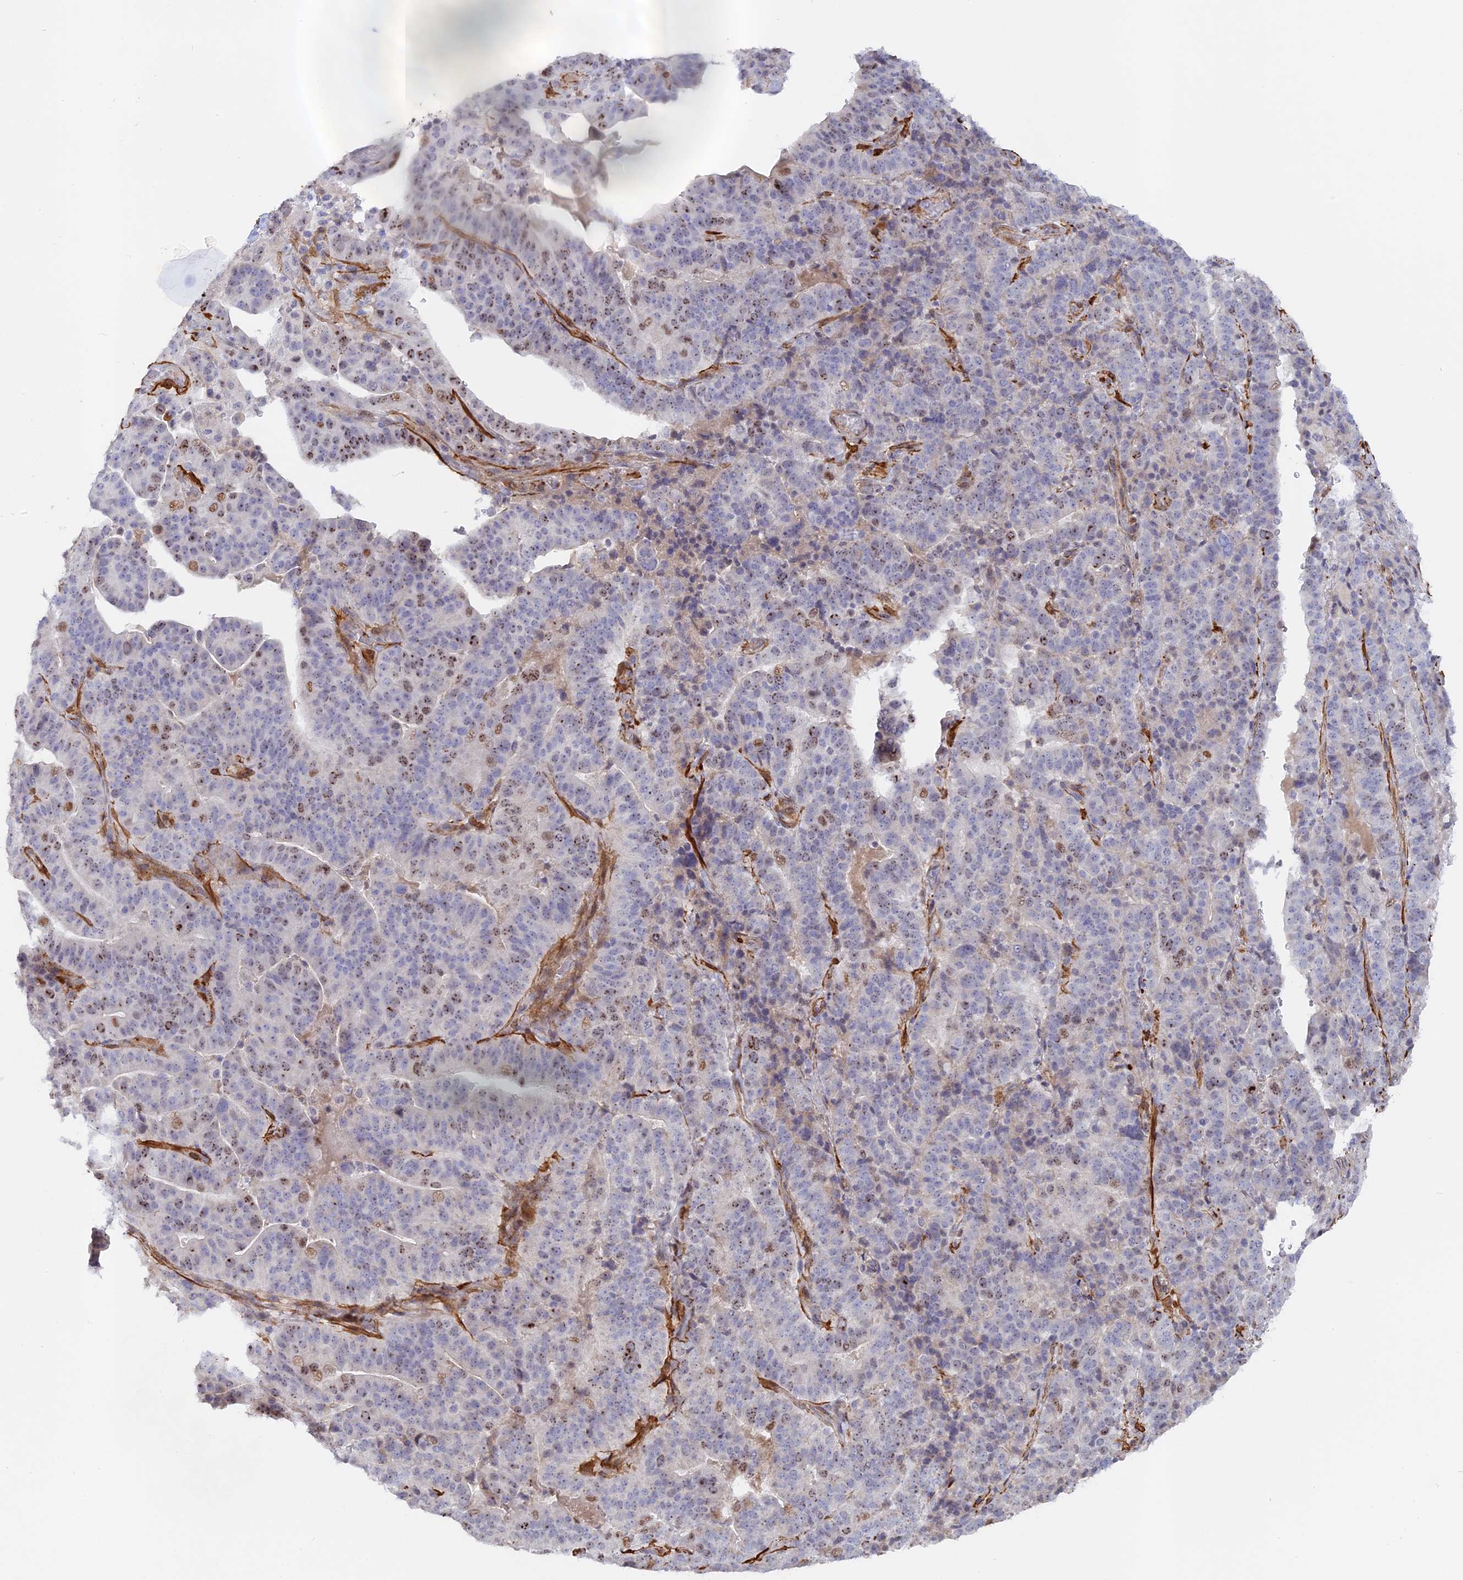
{"staining": {"intensity": "moderate", "quantity": "<25%", "location": "nuclear"}, "tissue": "stomach cancer", "cell_type": "Tumor cells", "image_type": "cancer", "snomed": [{"axis": "morphology", "description": "Adenocarcinoma, NOS"}, {"axis": "topography", "description": "Stomach"}], "caption": "This histopathology image shows IHC staining of stomach cancer (adenocarcinoma), with low moderate nuclear positivity in about <25% of tumor cells.", "gene": "CCDC154", "patient": {"sex": "male", "age": 48}}